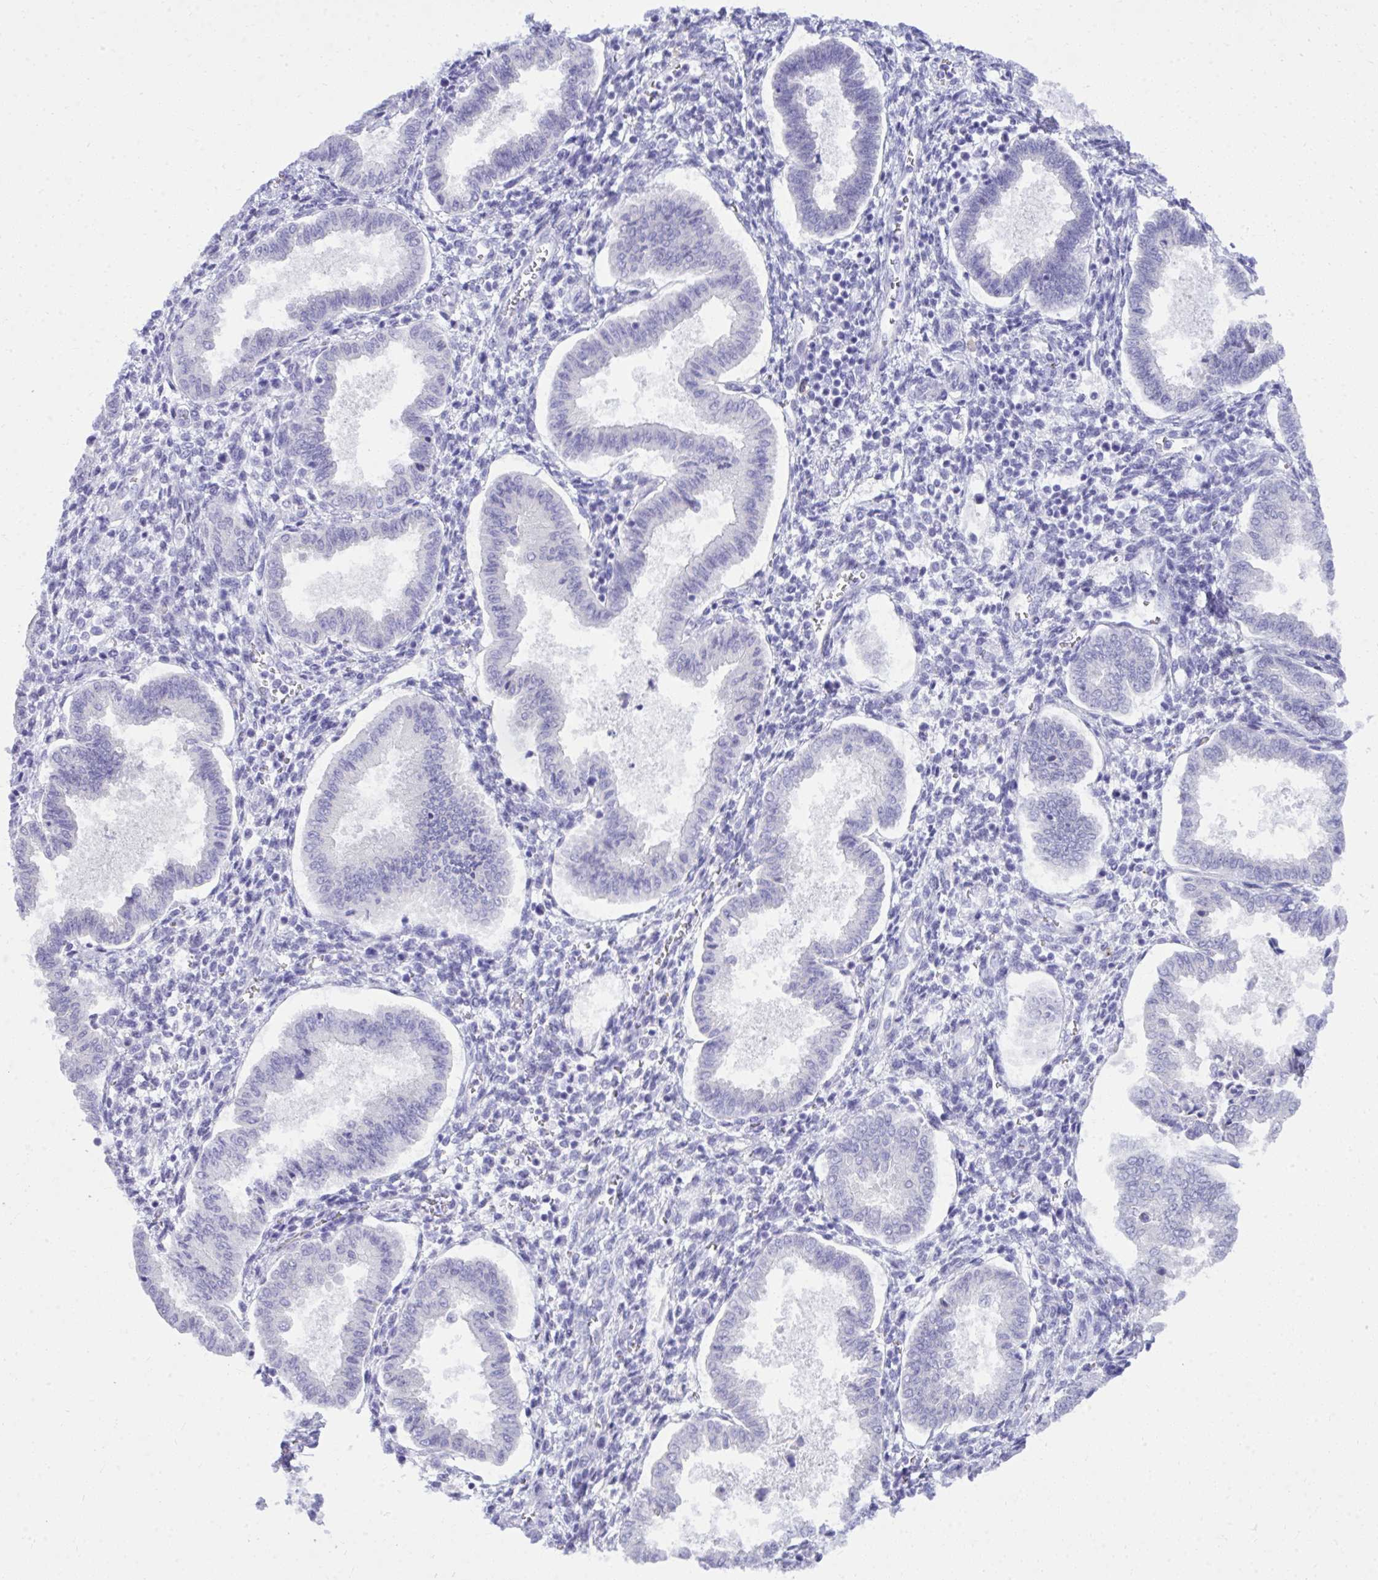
{"staining": {"intensity": "negative", "quantity": "none", "location": "none"}, "tissue": "endometrium", "cell_type": "Cells in endometrial stroma", "image_type": "normal", "snomed": [{"axis": "morphology", "description": "Normal tissue, NOS"}, {"axis": "topography", "description": "Endometrium"}], "caption": "Immunohistochemistry (IHC) image of normal endometrium: endometrium stained with DAB shows no significant protein expression in cells in endometrial stroma.", "gene": "PSD", "patient": {"sex": "female", "age": 24}}